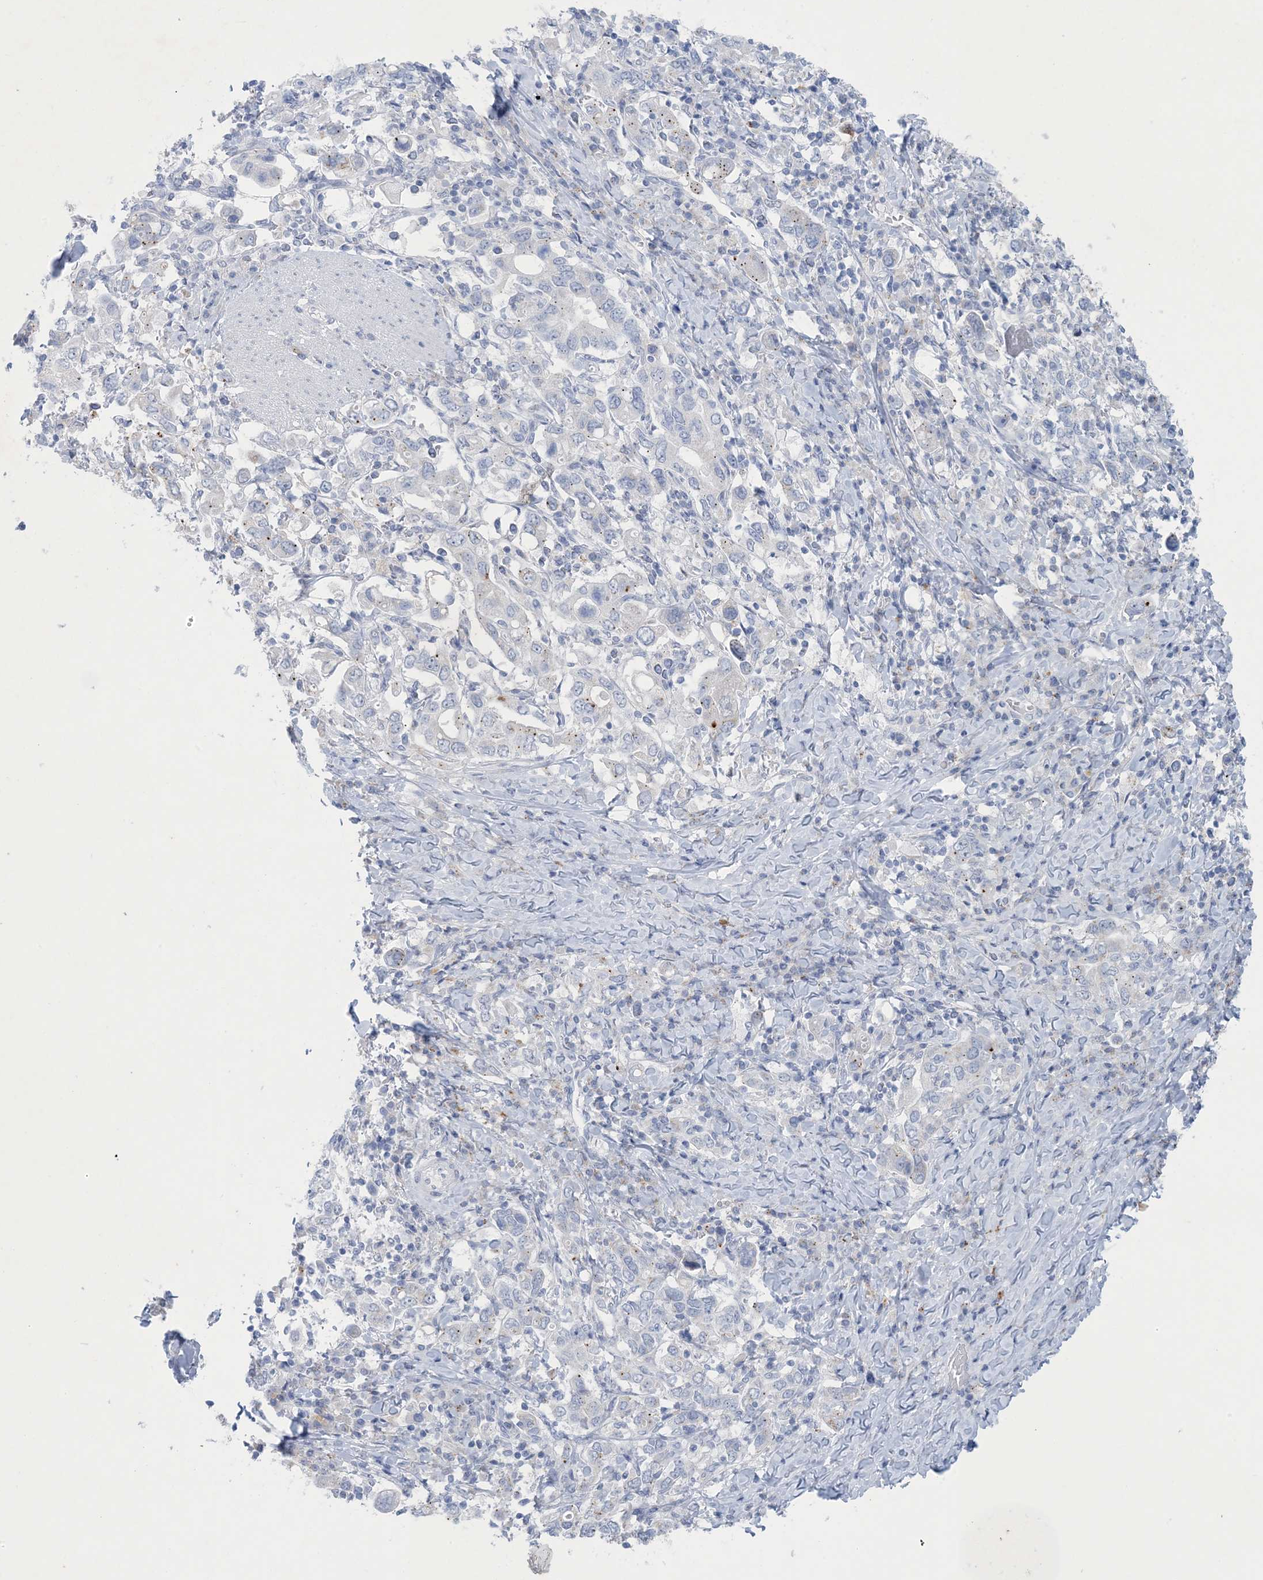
{"staining": {"intensity": "weak", "quantity": "<25%", "location": "cytoplasmic/membranous"}, "tissue": "stomach cancer", "cell_type": "Tumor cells", "image_type": "cancer", "snomed": [{"axis": "morphology", "description": "Adenocarcinoma, NOS"}, {"axis": "topography", "description": "Stomach, upper"}], "caption": "Tumor cells are negative for protein expression in human stomach cancer (adenocarcinoma).", "gene": "GABRG1", "patient": {"sex": "male", "age": 62}}